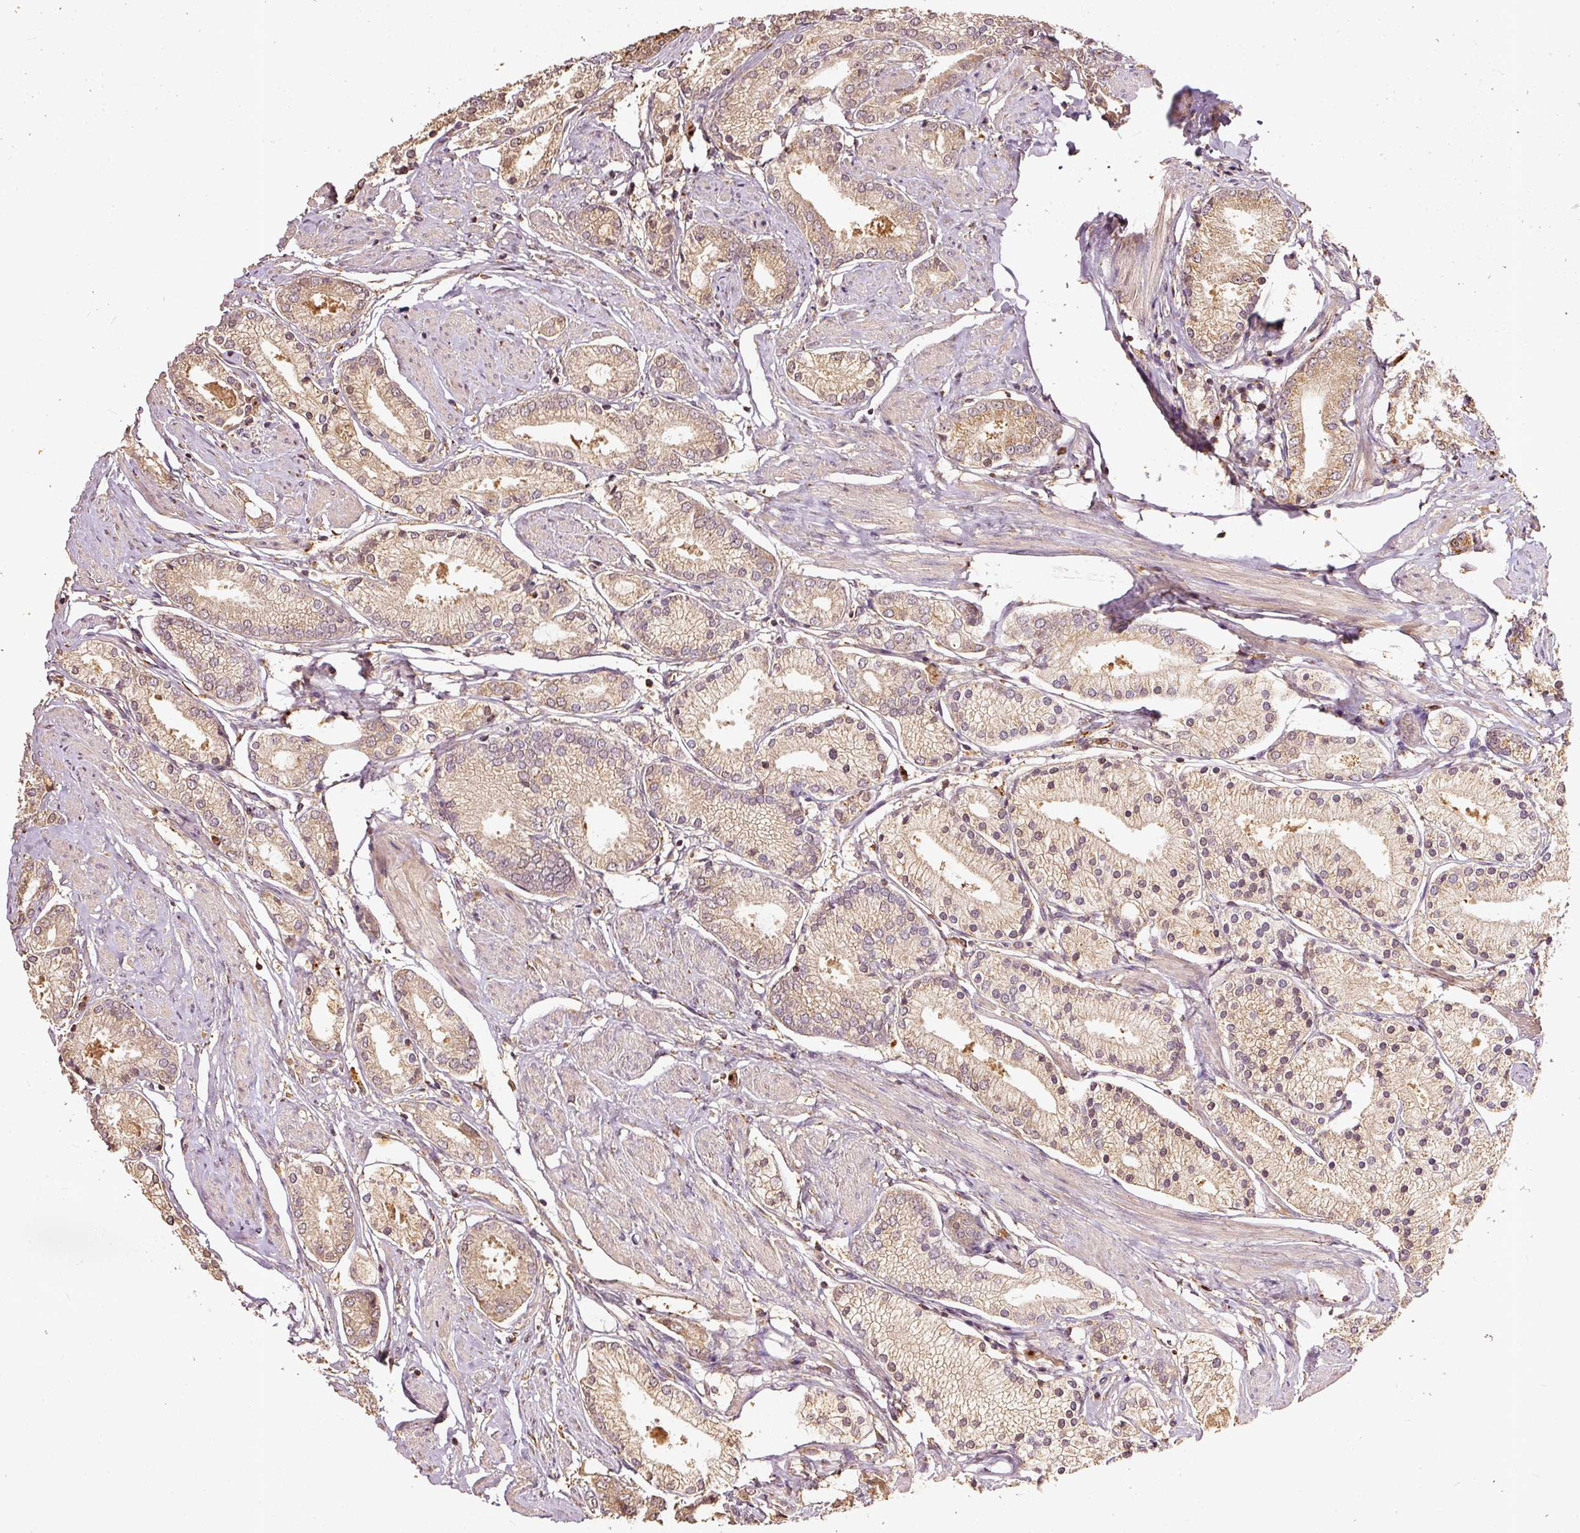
{"staining": {"intensity": "moderate", "quantity": ">75%", "location": "cytoplasmic/membranous"}, "tissue": "prostate cancer", "cell_type": "Tumor cells", "image_type": "cancer", "snomed": [{"axis": "morphology", "description": "Adenocarcinoma, High grade"}, {"axis": "topography", "description": "Prostate and seminal vesicle, NOS"}], "caption": "The image reveals staining of prostate cancer, revealing moderate cytoplasmic/membranous protein staining (brown color) within tumor cells. Nuclei are stained in blue.", "gene": "FUT8", "patient": {"sex": "male", "age": 64}}